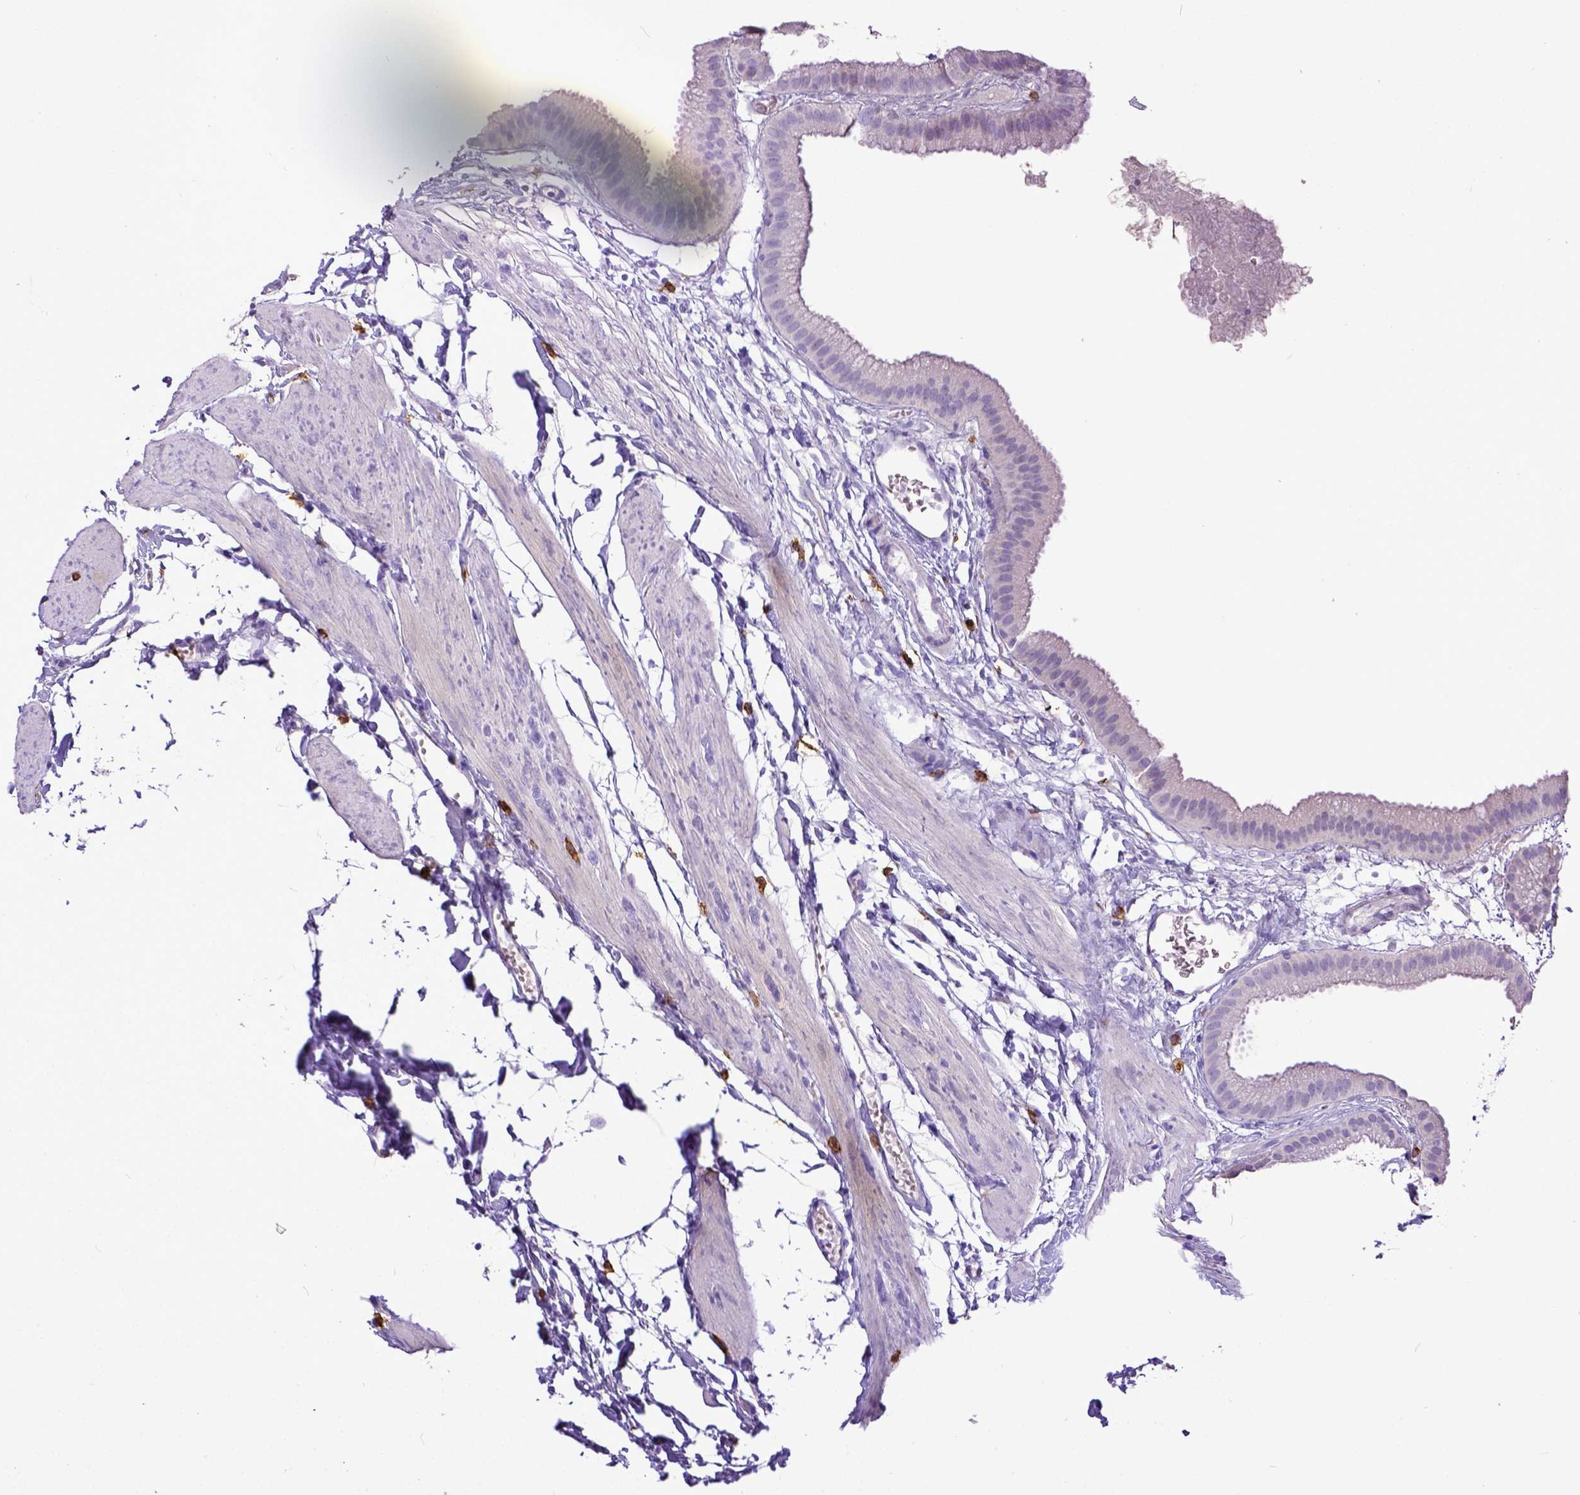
{"staining": {"intensity": "negative", "quantity": "none", "location": "none"}, "tissue": "gallbladder", "cell_type": "Glandular cells", "image_type": "normal", "snomed": [{"axis": "morphology", "description": "Normal tissue, NOS"}, {"axis": "topography", "description": "Gallbladder"}], "caption": "This is an IHC micrograph of normal human gallbladder. There is no positivity in glandular cells.", "gene": "KIT", "patient": {"sex": "female", "age": 63}}